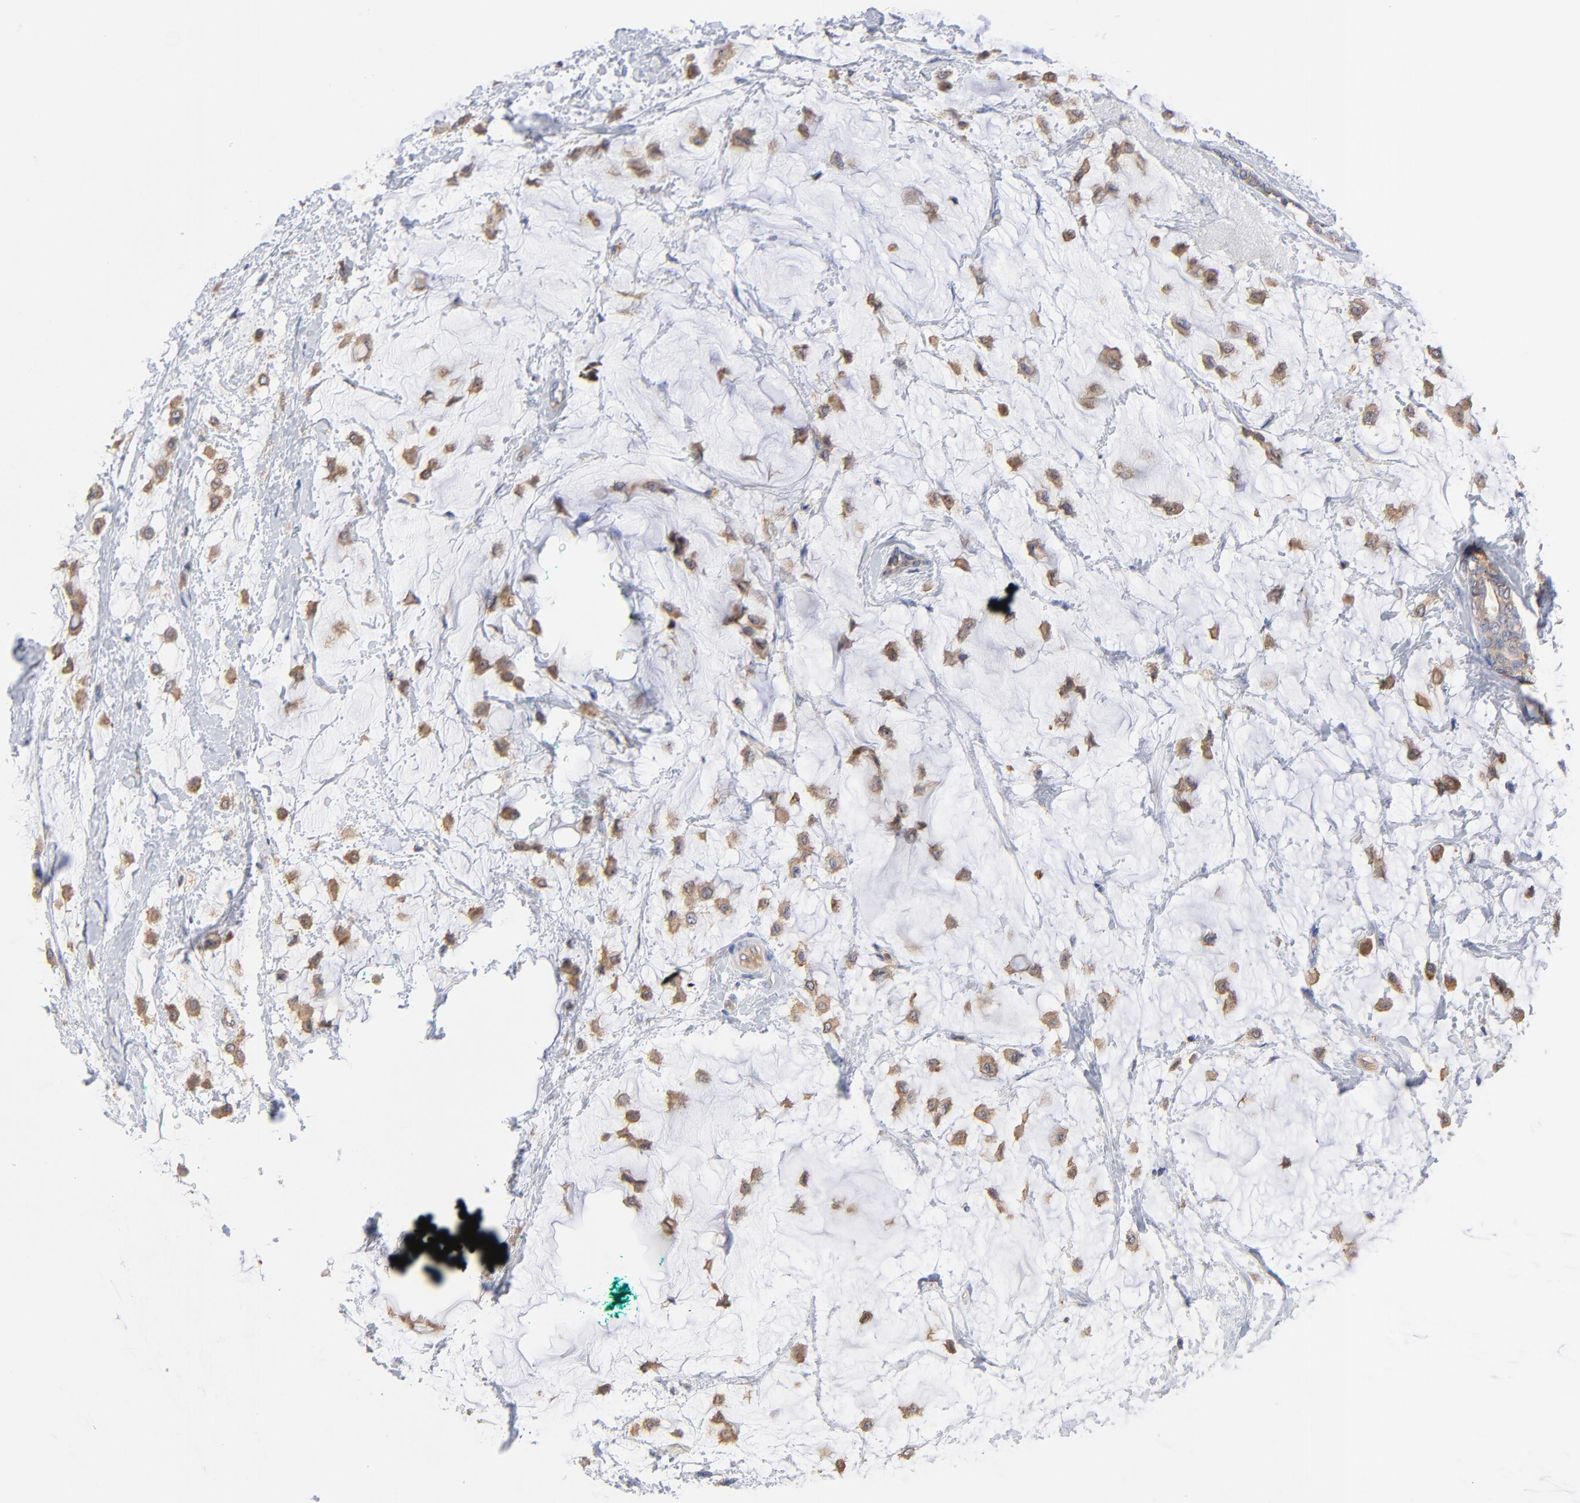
{"staining": {"intensity": "moderate", "quantity": ">75%", "location": "cytoplasmic/membranous"}, "tissue": "breast cancer", "cell_type": "Tumor cells", "image_type": "cancer", "snomed": [{"axis": "morphology", "description": "Lobular carcinoma"}, {"axis": "topography", "description": "Breast"}], "caption": "This micrograph exhibits immunohistochemistry staining of lobular carcinoma (breast), with medium moderate cytoplasmic/membranous staining in about >75% of tumor cells.", "gene": "FBXL2", "patient": {"sex": "female", "age": 85}}